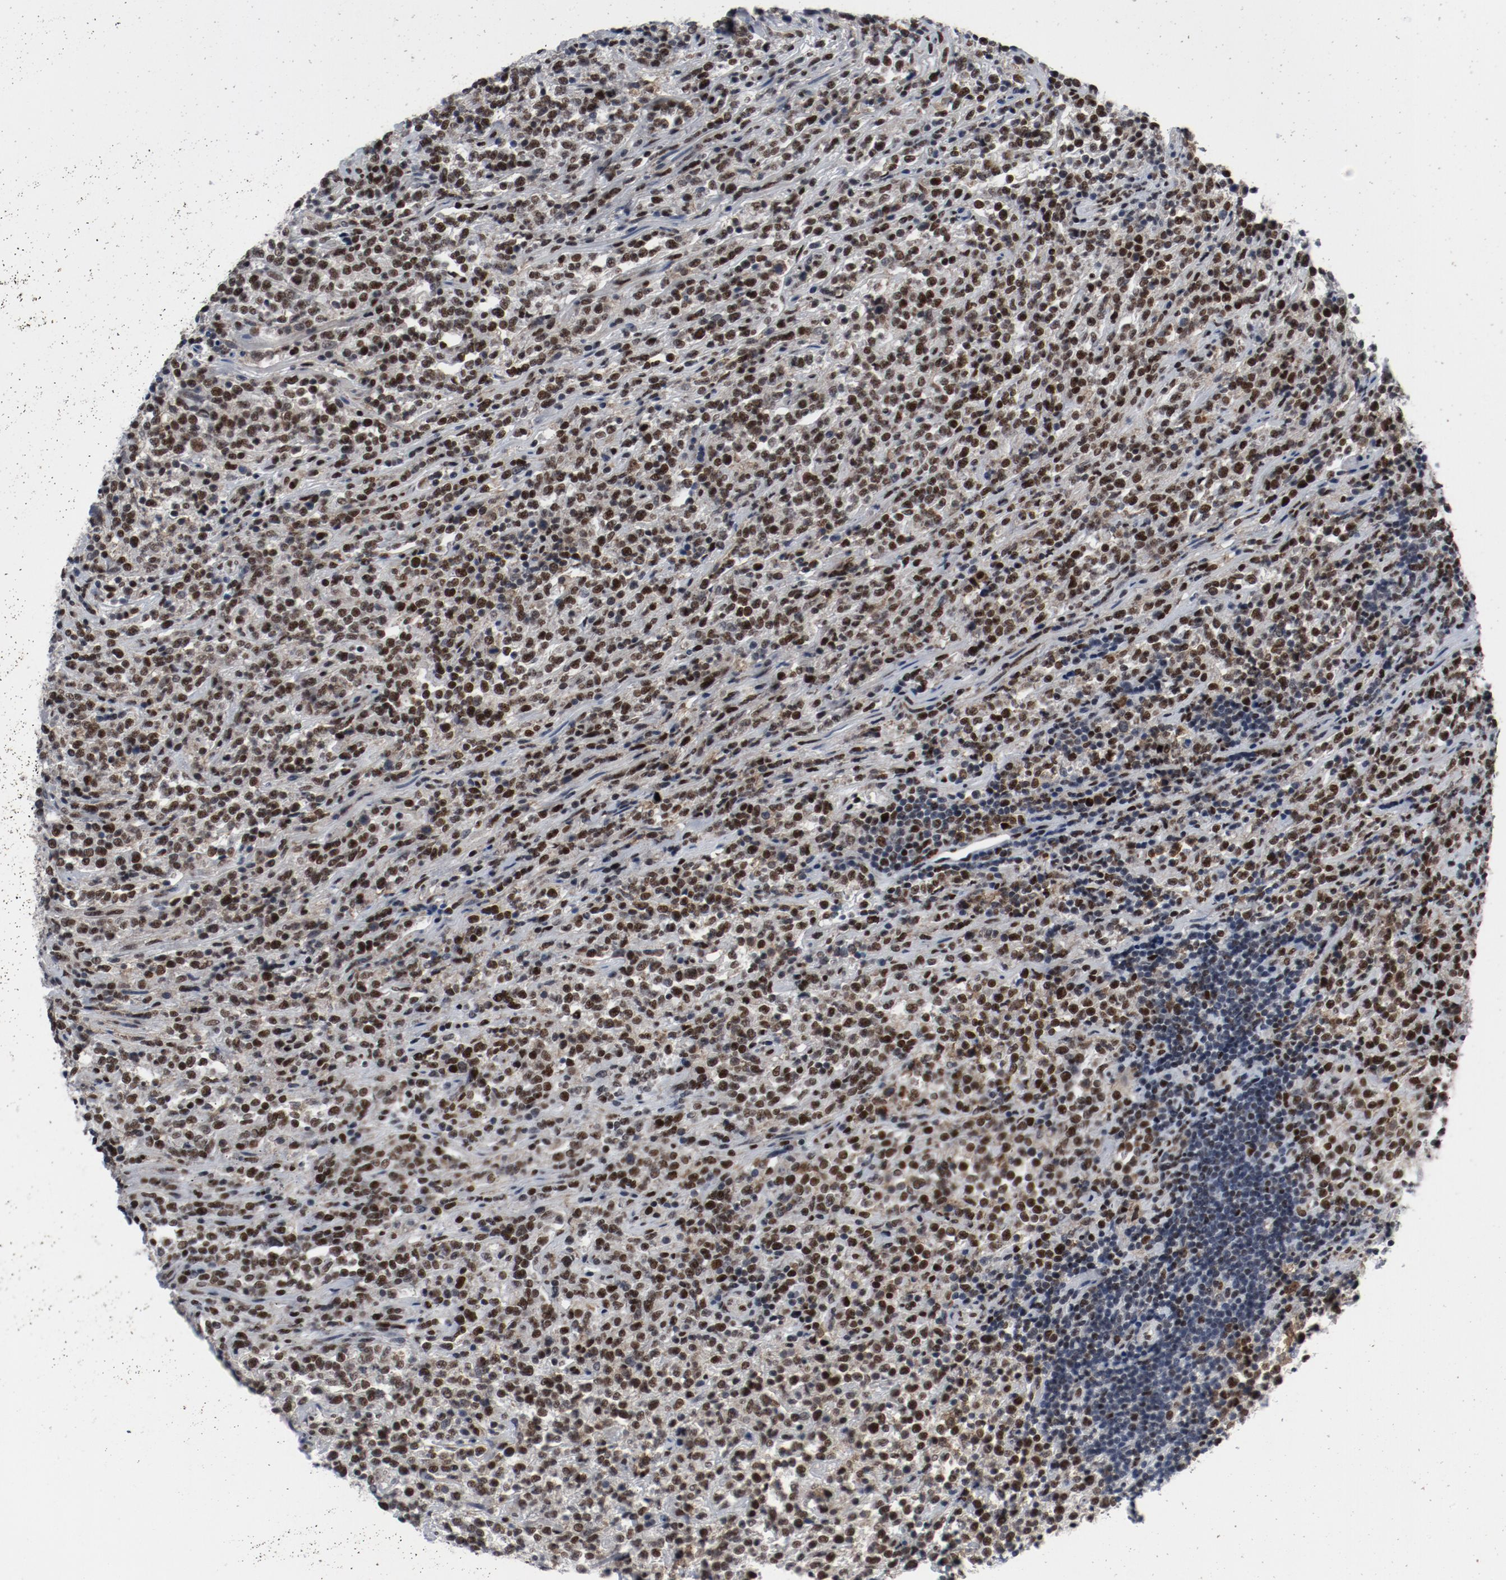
{"staining": {"intensity": "strong", "quantity": ">75%", "location": "nuclear"}, "tissue": "lymphoma", "cell_type": "Tumor cells", "image_type": "cancer", "snomed": [{"axis": "morphology", "description": "Malignant lymphoma, non-Hodgkin's type, High grade"}, {"axis": "topography", "description": "Soft tissue"}], "caption": "The photomicrograph demonstrates staining of malignant lymphoma, non-Hodgkin's type (high-grade), revealing strong nuclear protein expression (brown color) within tumor cells.", "gene": "JMJD6", "patient": {"sex": "male", "age": 18}}